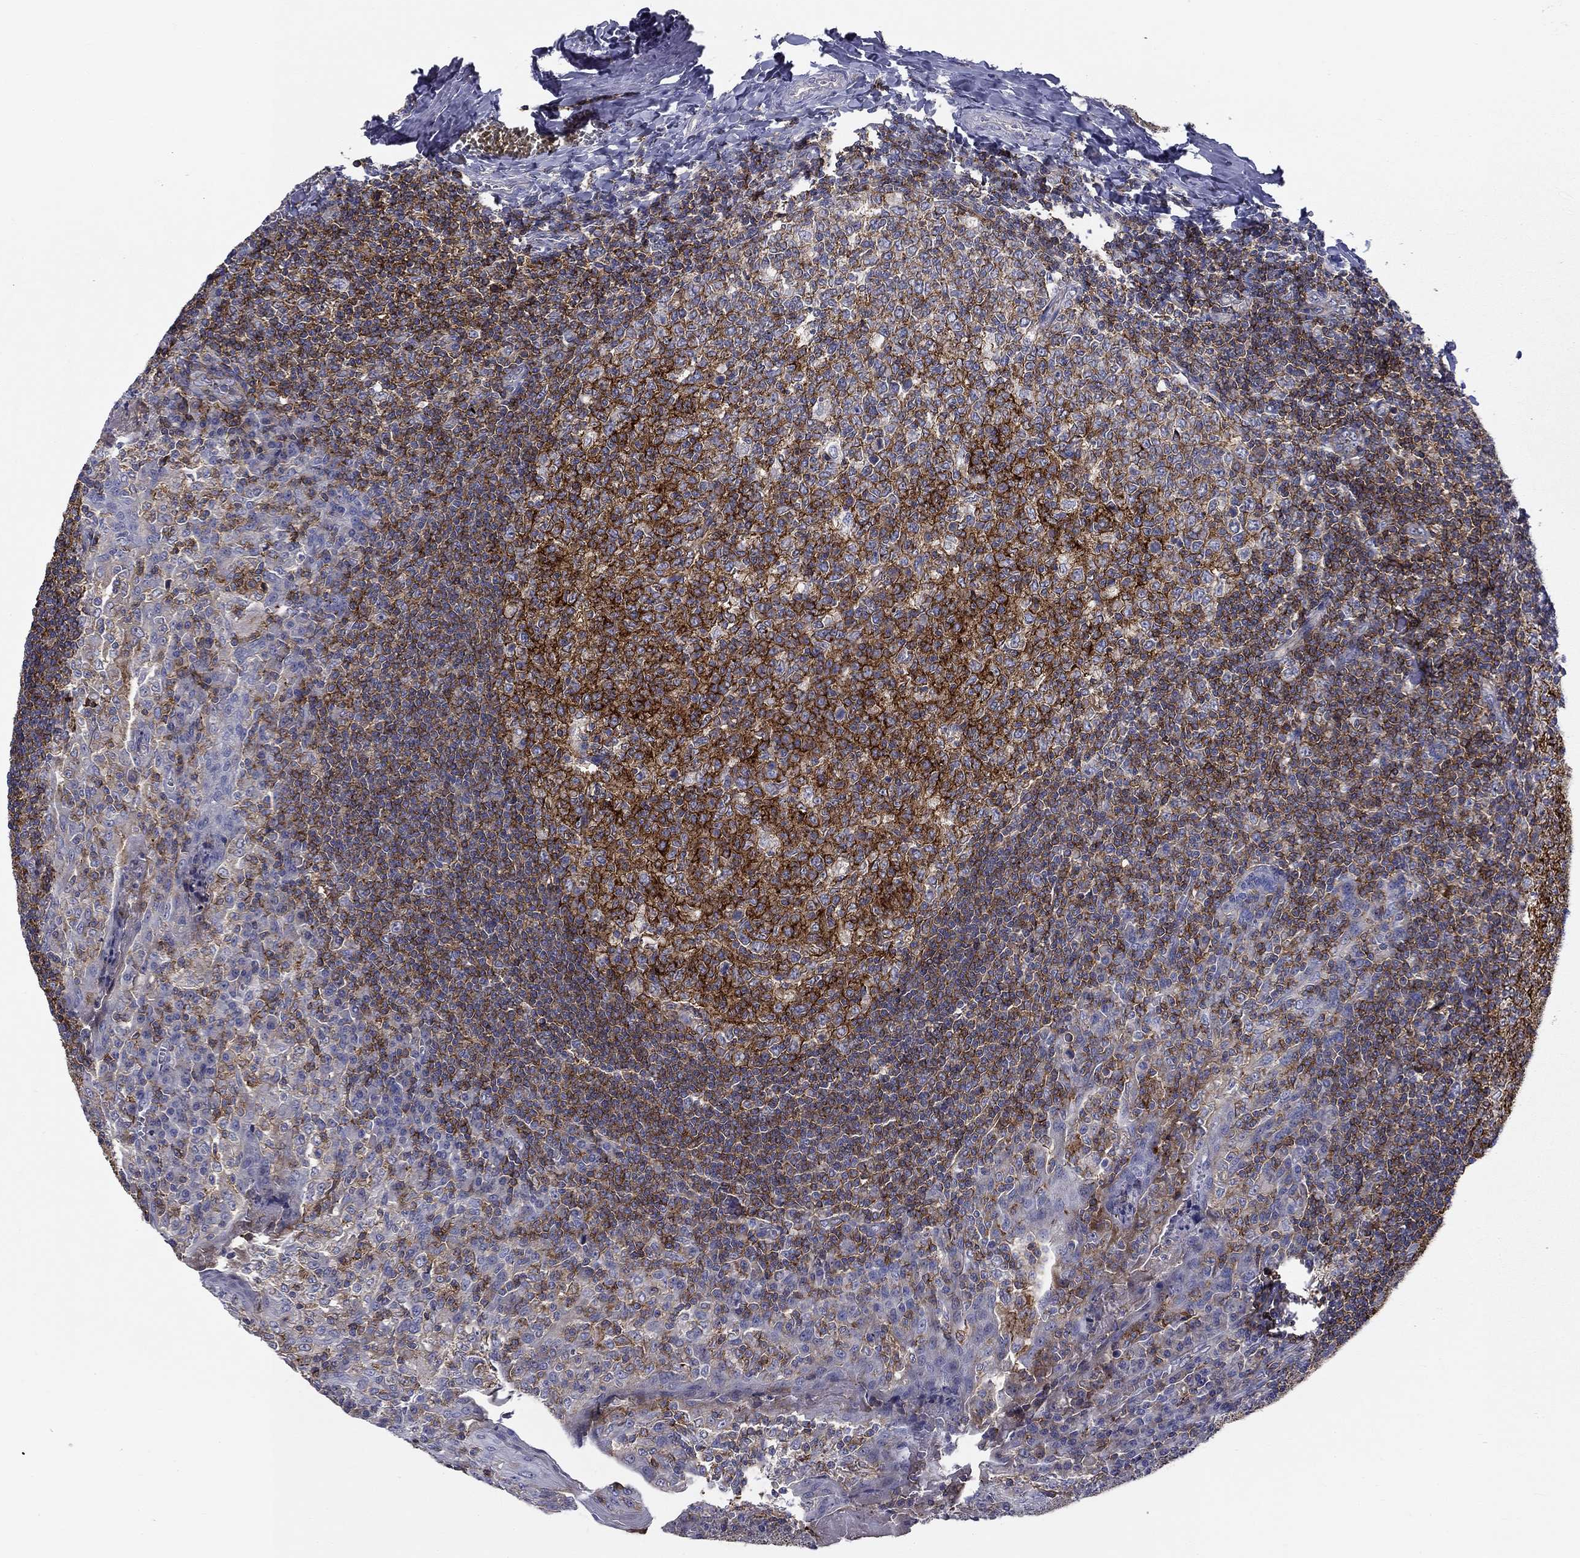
{"staining": {"intensity": "strong", "quantity": "<25%", "location": "cytoplasmic/membranous"}, "tissue": "tonsil", "cell_type": "Germinal center cells", "image_type": "normal", "snomed": [{"axis": "morphology", "description": "Normal tissue, NOS"}, {"axis": "topography", "description": "Tonsil"}], "caption": "Germinal center cells display medium levels of strong cytoplasmic/membranous expression in about <25% of cells in benign tonsil.", "gene": "SIT1", "patient": {"sex": "female", "age": 13}}